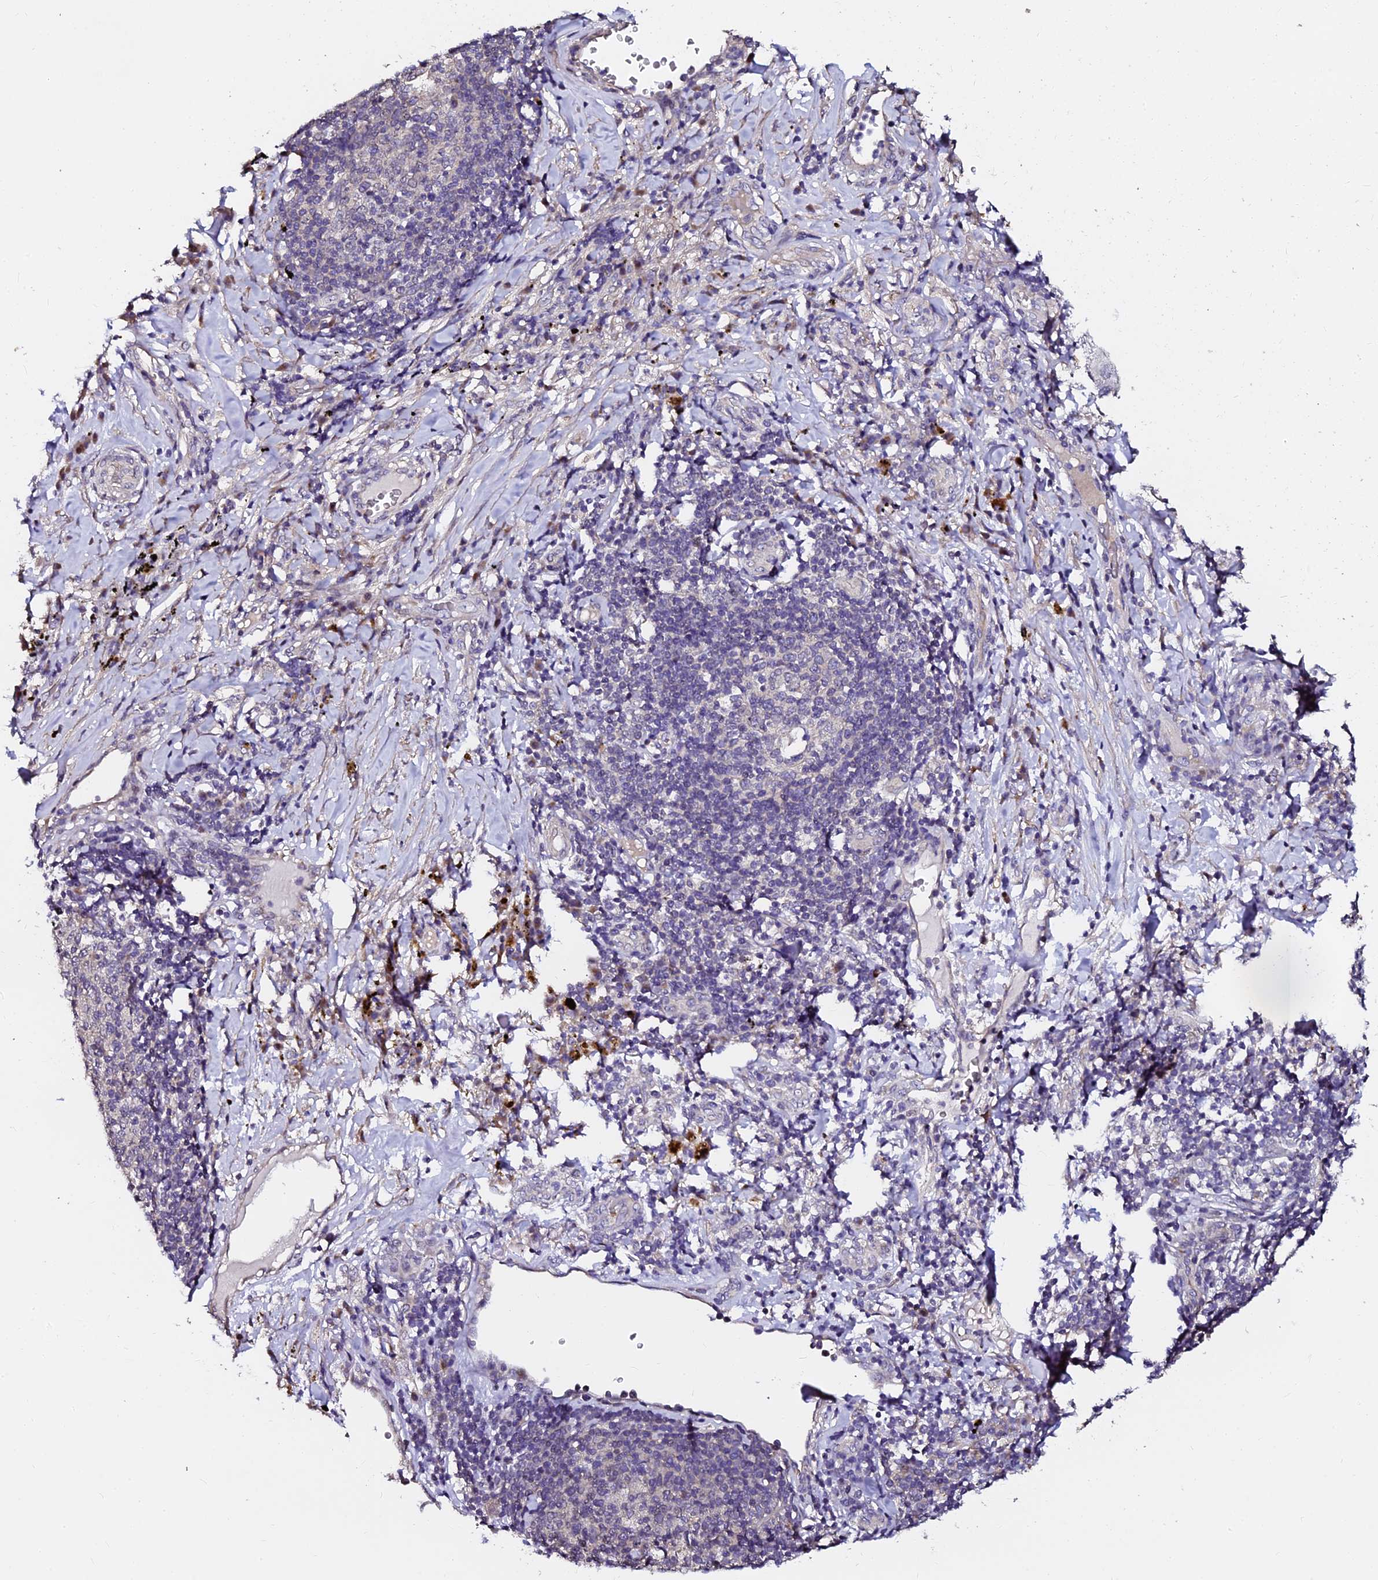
{"staining": {"intensity": "negative", "quantity": "none", "location": "none"}, "tissue": "lung cancer", "cell_type": "Tumor cells", "image_type": "cancer", "snomed": [{"axis": "morphology", "description": "Squamous cell carcinoma, NOS"}, {"axis": "topography", "description": "Lung"}], "caption": "The histopathology image displays no staining of tumor cells in lung cancer (squamous cell carcinoma).", "gene": "GPN3", "patient": {"sex": "female", "age": 63}}